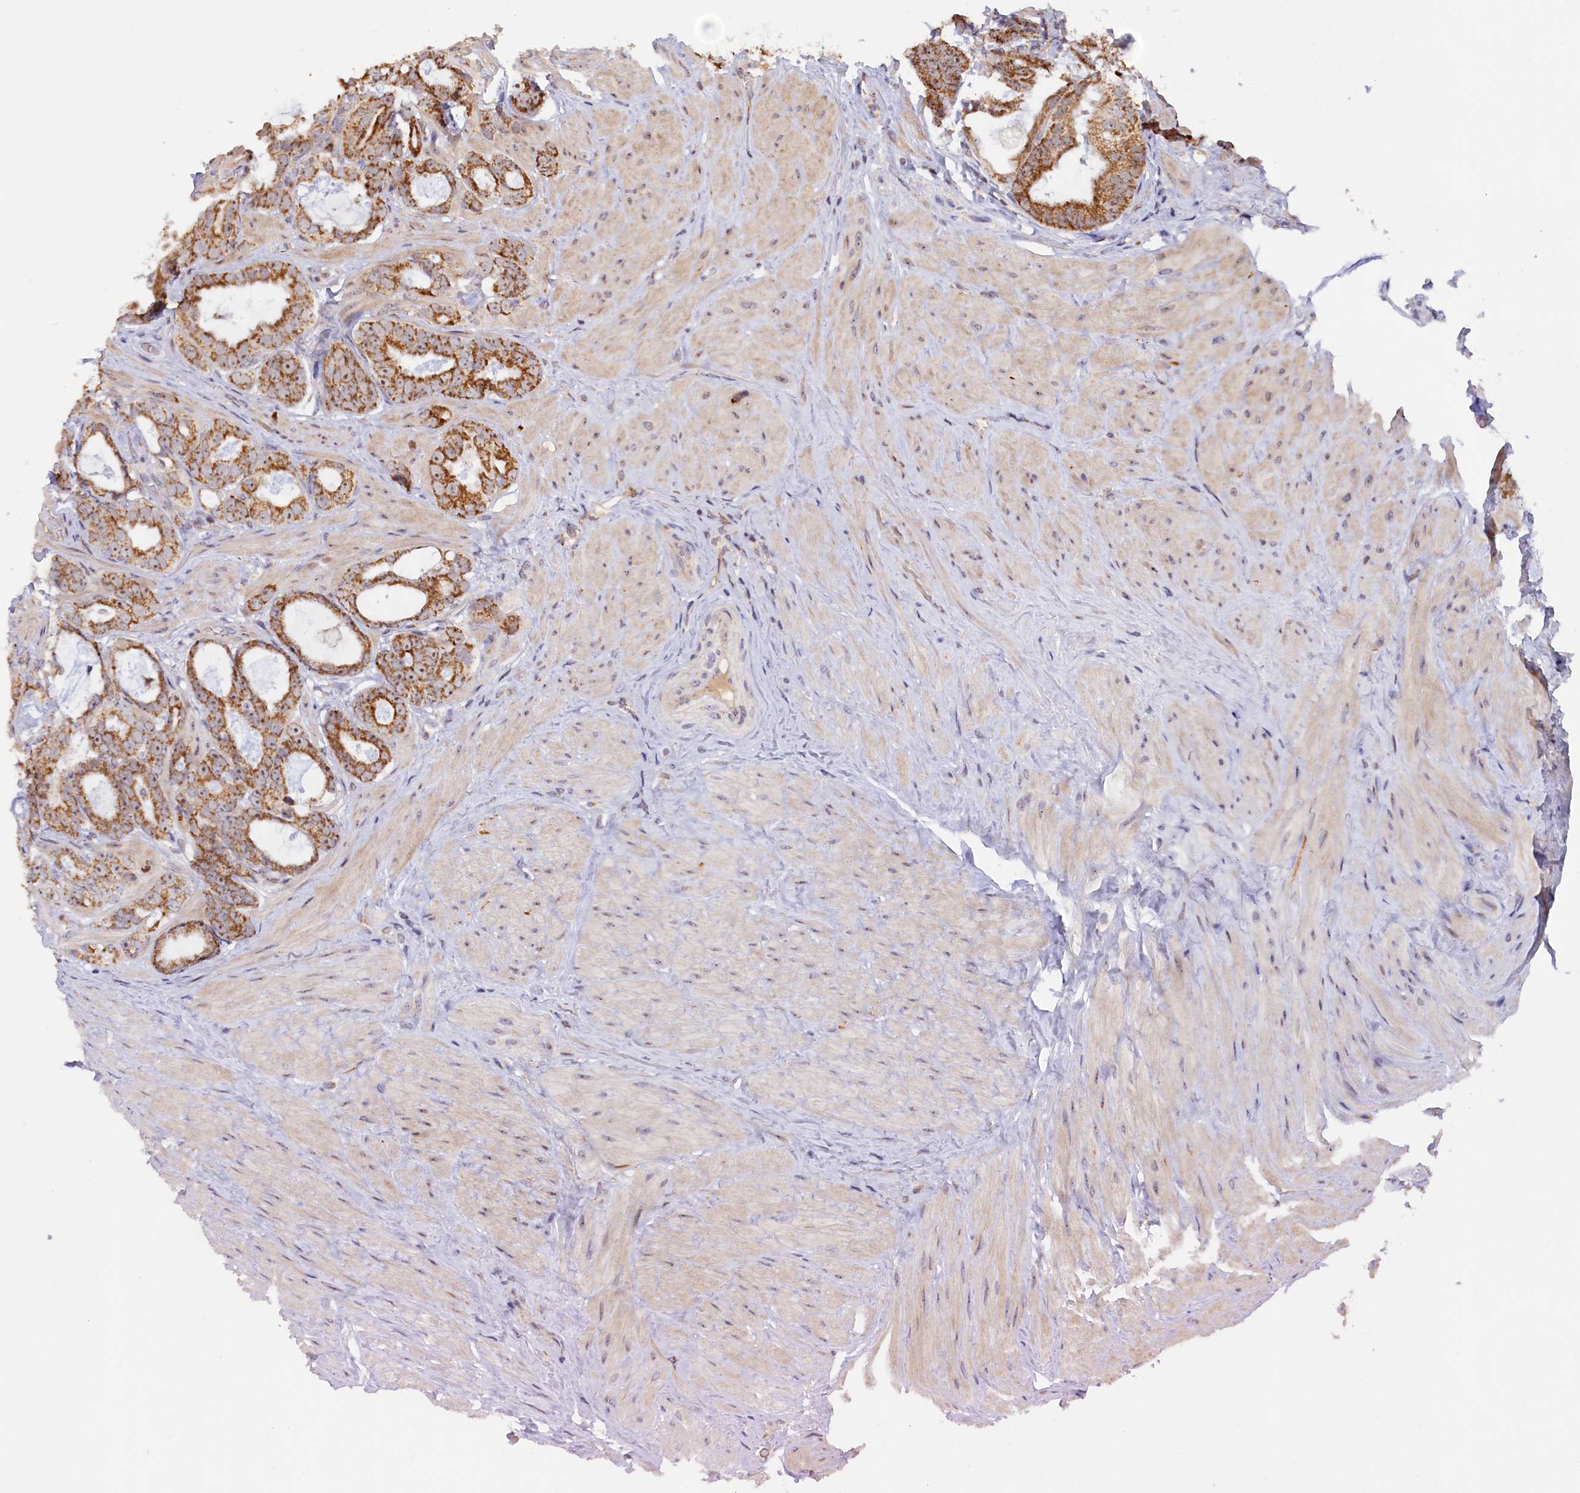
{"staining": {"intensity": "strong", "quantity": ">75%", "location": "cytoplasmic/membranous"}, "tissue": "prostate cancer", "cell_type": "Tumor cells", "image_type": "cancer", "snomed": [{"axis": "morphology", "description": "Adenocarcinoma, Low grade"}, {"axis": "topography", "description": "Prostate"}], "caption": "Immunohistochemical staining of human prostate cancer (adenocarcinoma (low-grade)) shows strong cytoplasmic/membranous protein staining in approximately >75% of tumor cells.", "gene": "DUS3L", "patient": {"sex": "male", "age": 71}}